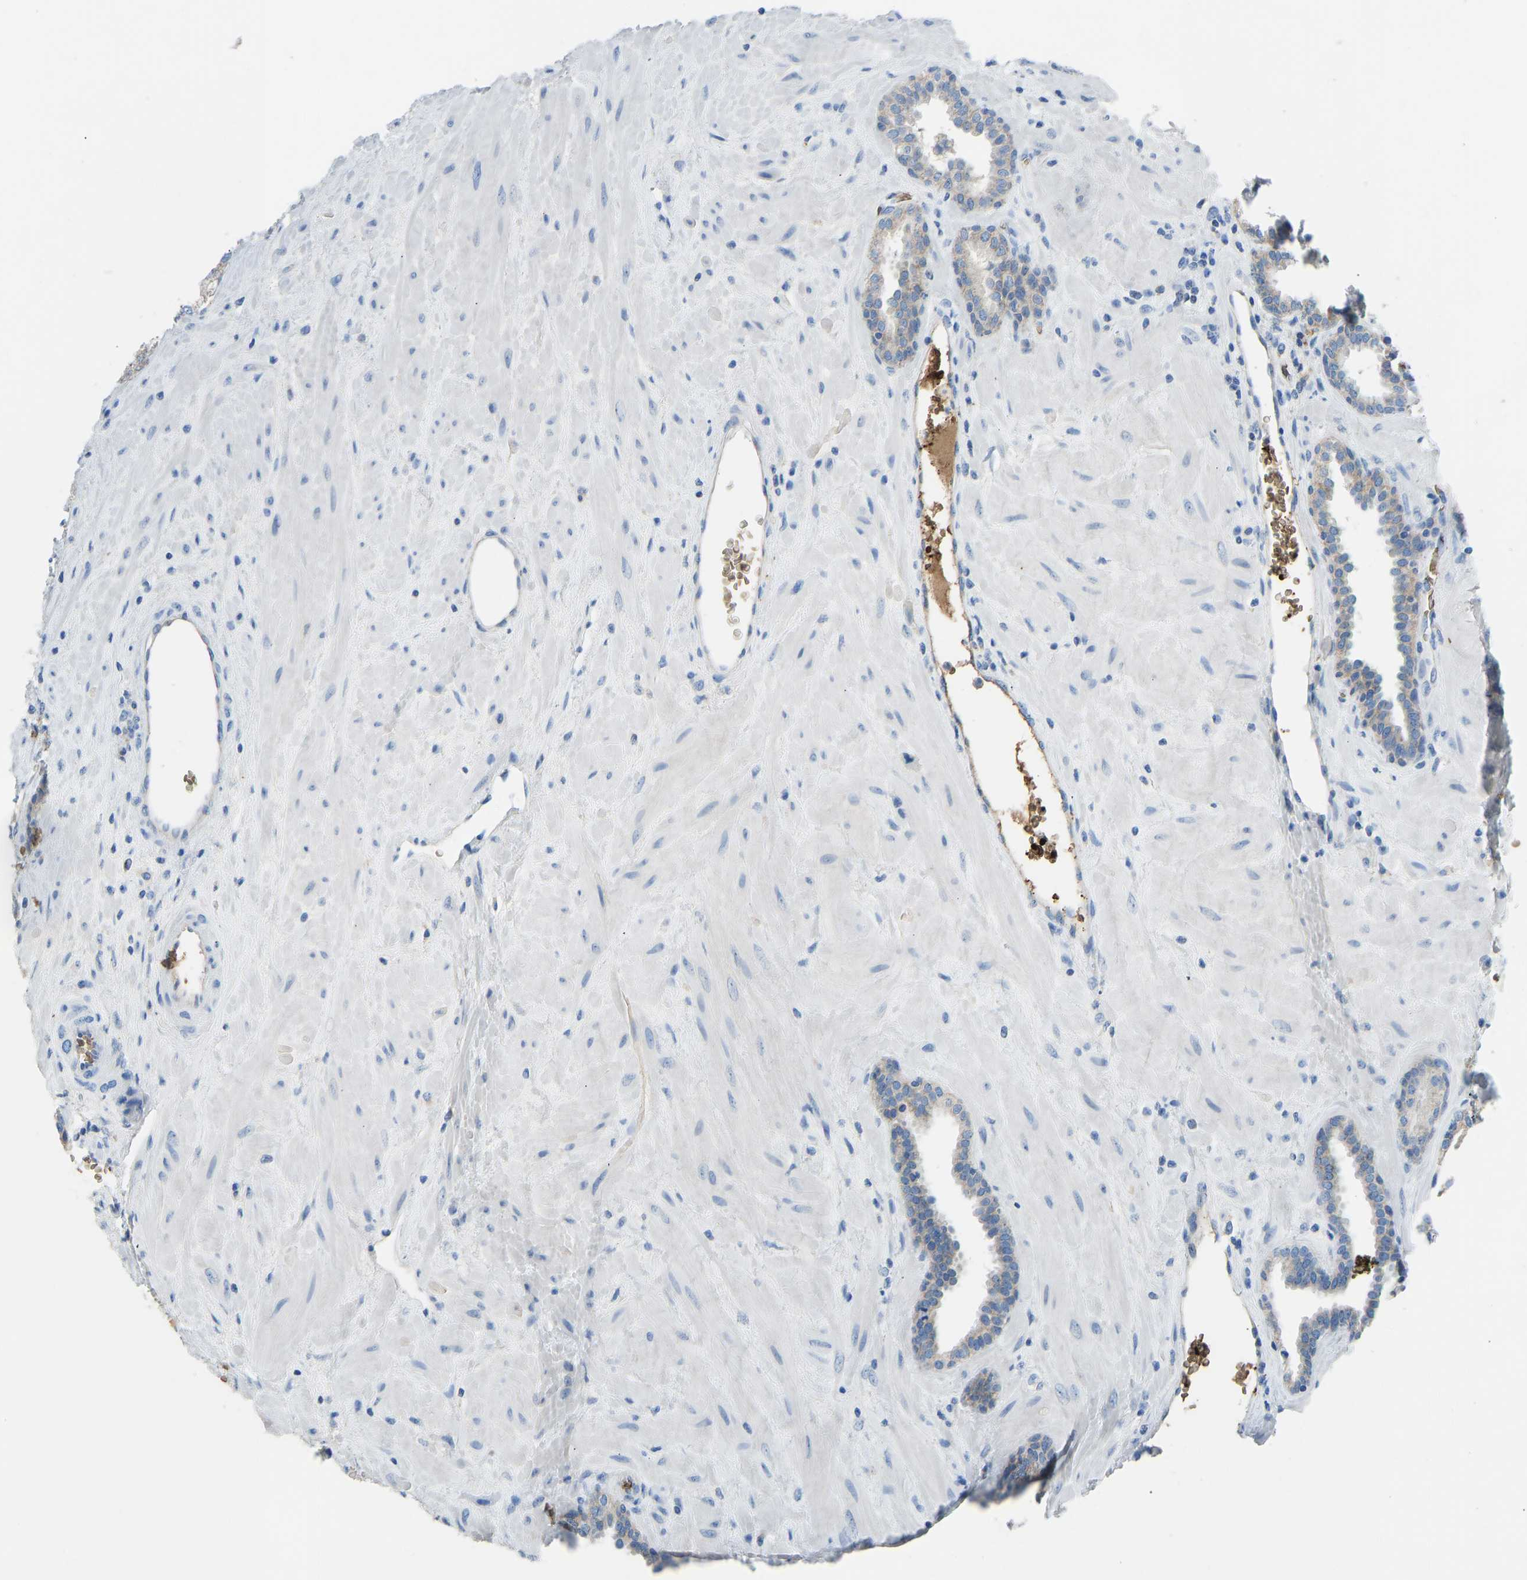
{"staining": {"intensity": "weak", "quantity": "25%-75%", "location": "cytoplasmic/membranous"}, "tissue": "prostate", "cell_type": "Glandular cells", "image_type": "normal", "snomed": [{"axis": "morphology", "description": "Normal tissue, NOS"}, {"axis": "topography", "description": "Prostate"}], "caption": "Immunohistochemical staining of benign human prostate shows low levels of weak cytoplasmic/membranous positivity in about 25%-75% of glandular cells. Immunohistochemistry (ihc) stains the protein in brown and the nuclei are stained blue.", "gene": "PIGS", "patient": {"sex": "male", "age": 51}}